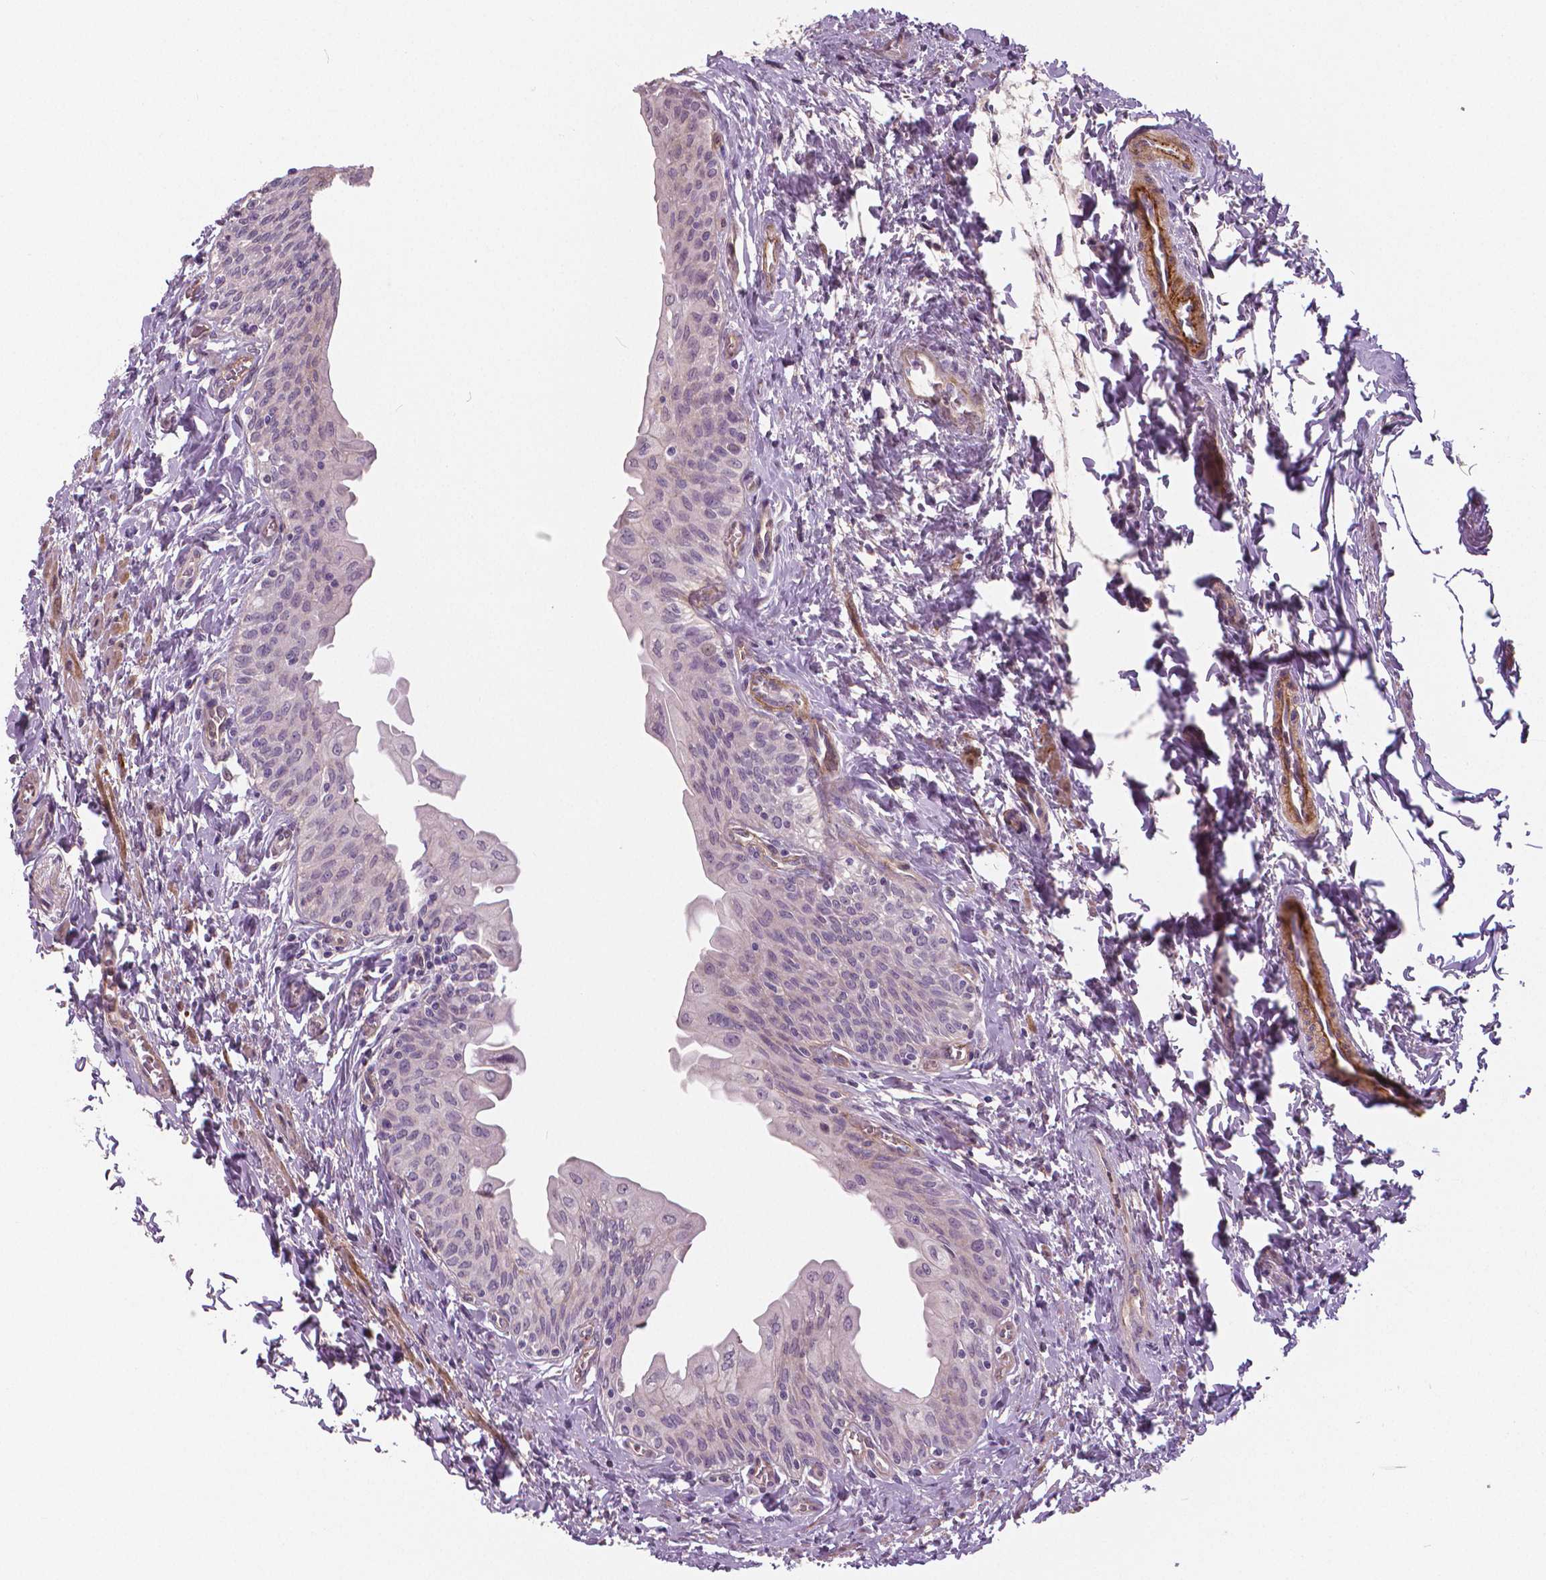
{"staining": {"intensity": "negative", "quantity": "none", "location": "none"}, "tissue": "urinary bladder", "cell_type": "Urothelial cells", "image_type": "normal", "snomed": [{"axis": "morphology", "description": "Normal tissue, NOS"}, {"axis": "topography", "description": "Urinary bladder"}], "caption": "Immunohistochemistry (IHC) micrograph of normal human urinary bladder stained for a protein (brown), which shows no positivity in urothelial cells. Nuclei are stained in blue.", "gene": "FLT1", "patient": {"sex": "male", "age": 56}}